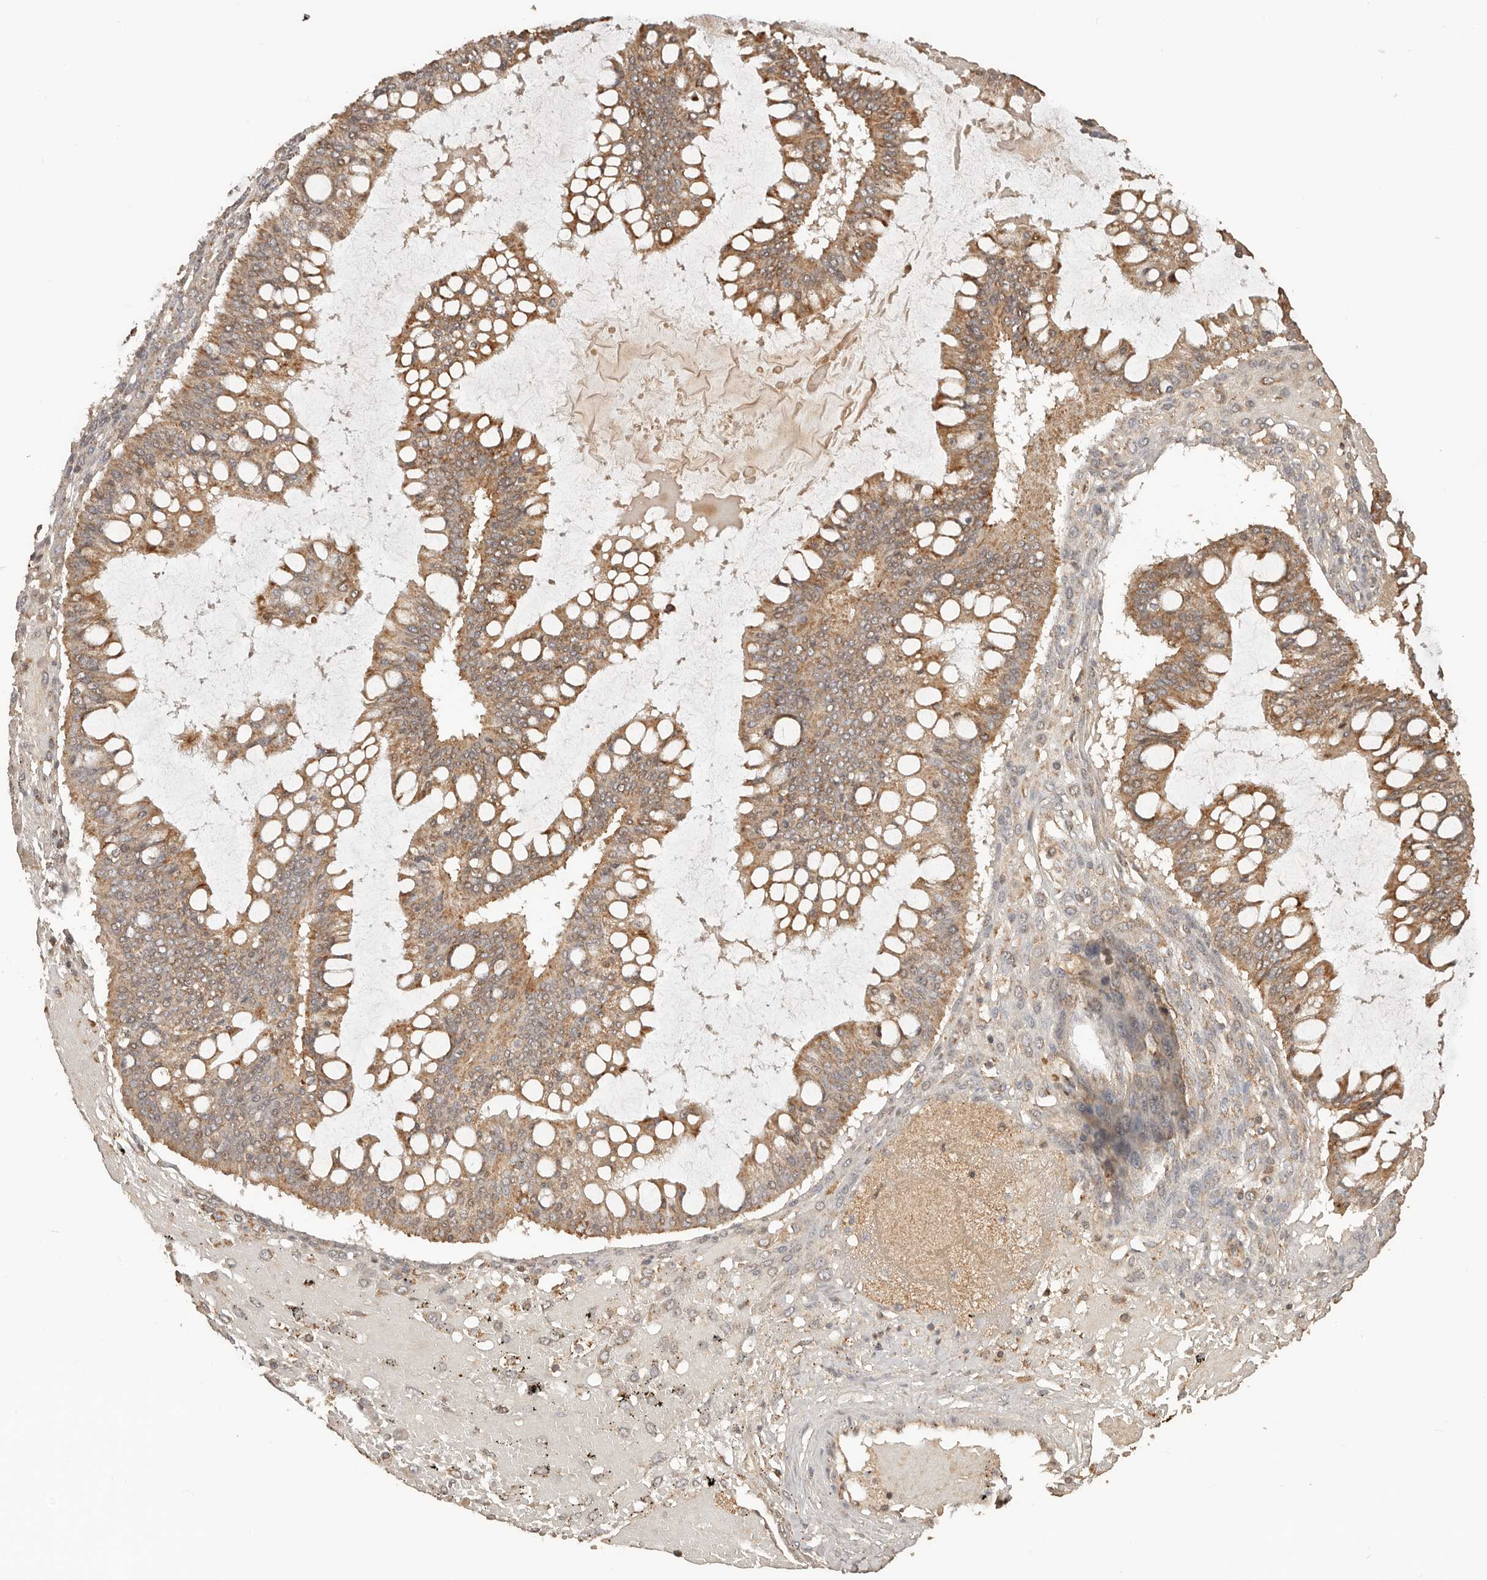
{"staining": {"intensity": "moderate", "quantity": ">75%", "location": "cytoplasmic/membranous"}, "tissue": "ovarian cancer", "cell_type": "Tumor cells", "image_type": "cancer", "snomed": [{"axis": "morphology", "description": "Cystadenocarcinoma, mucinous, NOS"}, {"axis": "topography", "description": "Ovary"}], "caption": "Immunohistochemistry of human mucinous cystadenocarcinoma (ovarian) displays medium levels of moderate cytoplasmic/membranous positivity in about >75% of tumor cells.", "gene": "NDUFB11", "patient": {"sex": "female", "age": 73}}